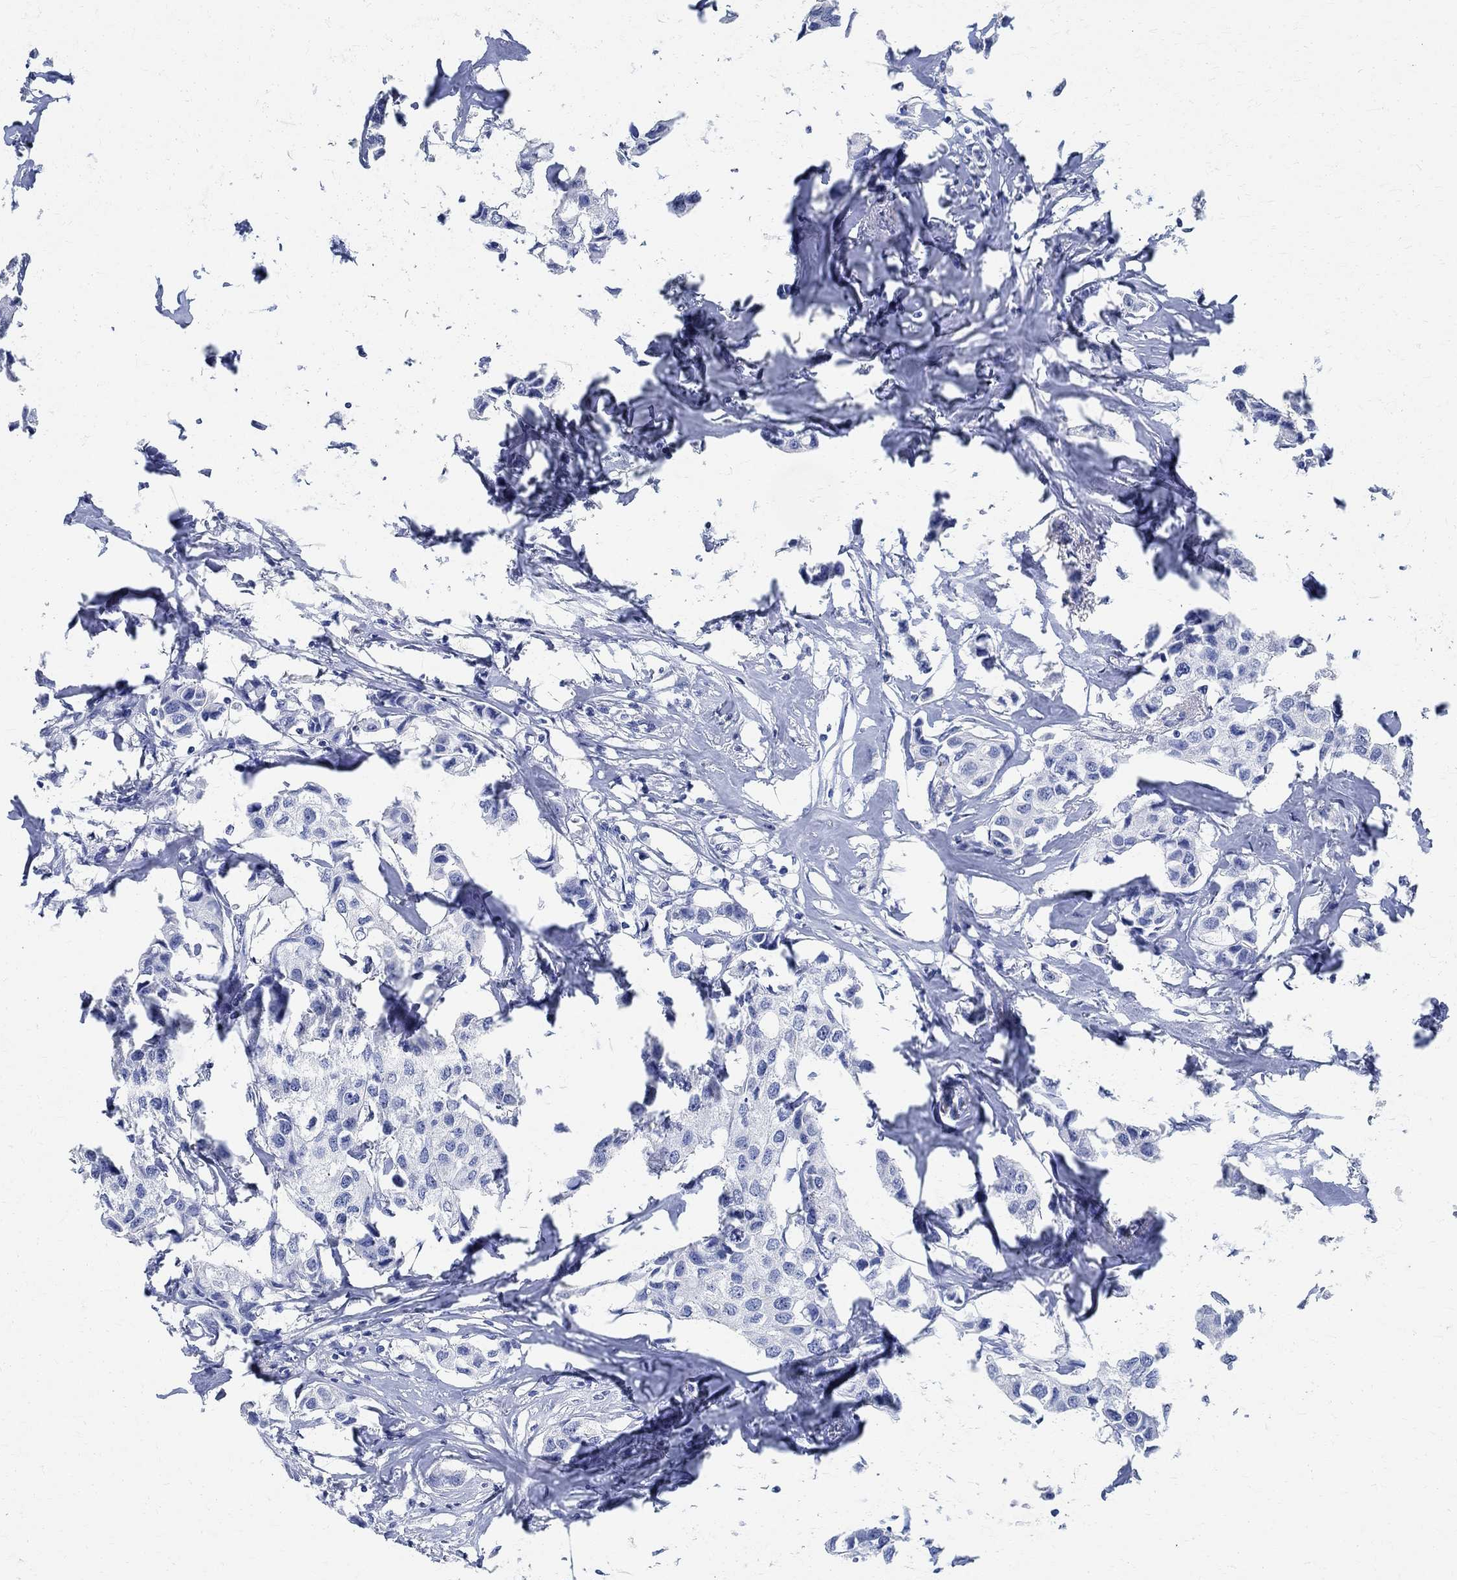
{"staining": {"intensity": "negative", "quantity": "none", "location": "none"}, "tissue": "breast cancer", "cell_type": "Tumor cells", "image_type": "cancer", "snomed": [{"axis": "morphology", "description": "Duct carcinoma"}, {"axis": "topography", "description": "Breast"}], "caption": "Immunohistochemical staining of human breast cancer (intraductal carcinoma) shows no significant staining in tumor cells.", "gene": "TMEM221", "patient": {"sex": "female", "age": 80}}